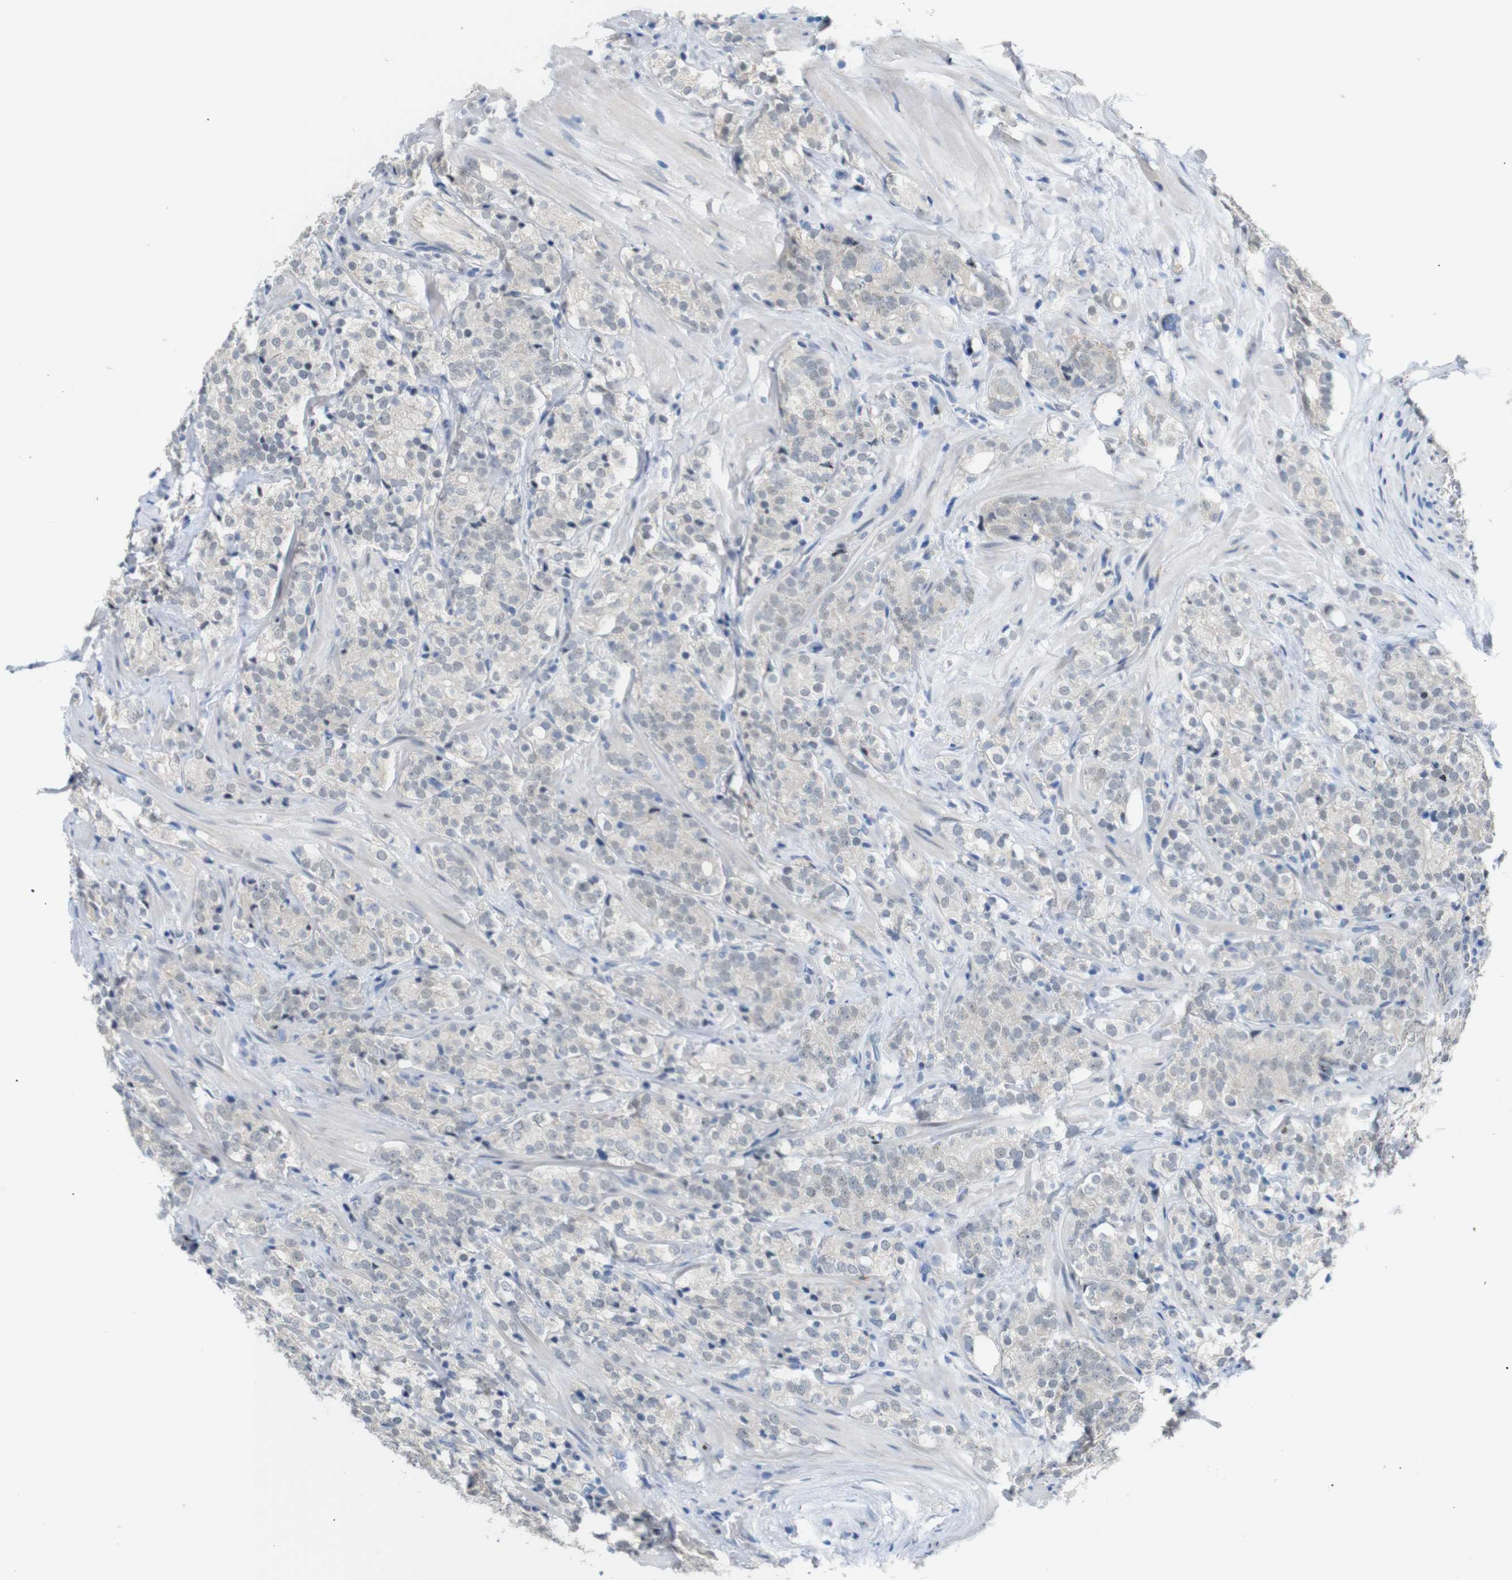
{"staining": {"intensity": "negative", "quantity": "none", "location": "none"}, "tissue": "prostate cancer", "cell_type": "Tumor cells", "image_type": "cancer", "snomed": [{"axis": "morphology", "description": "Adenocarcinoma, High grade"}, {"axis": "topography", "description": "Prostate"}], "caption": "High power microscopy image of an IHC histopathology image of prostate cancer, revealing no significant staining in tumor cells. (DAB (3,3'-diaminobenzidine) immunohistochemistry (IHC) visualized using brightfield microscopy, high magnification).", "gene": "GPR158", "patient": {"sex": "male", "age": 71}}